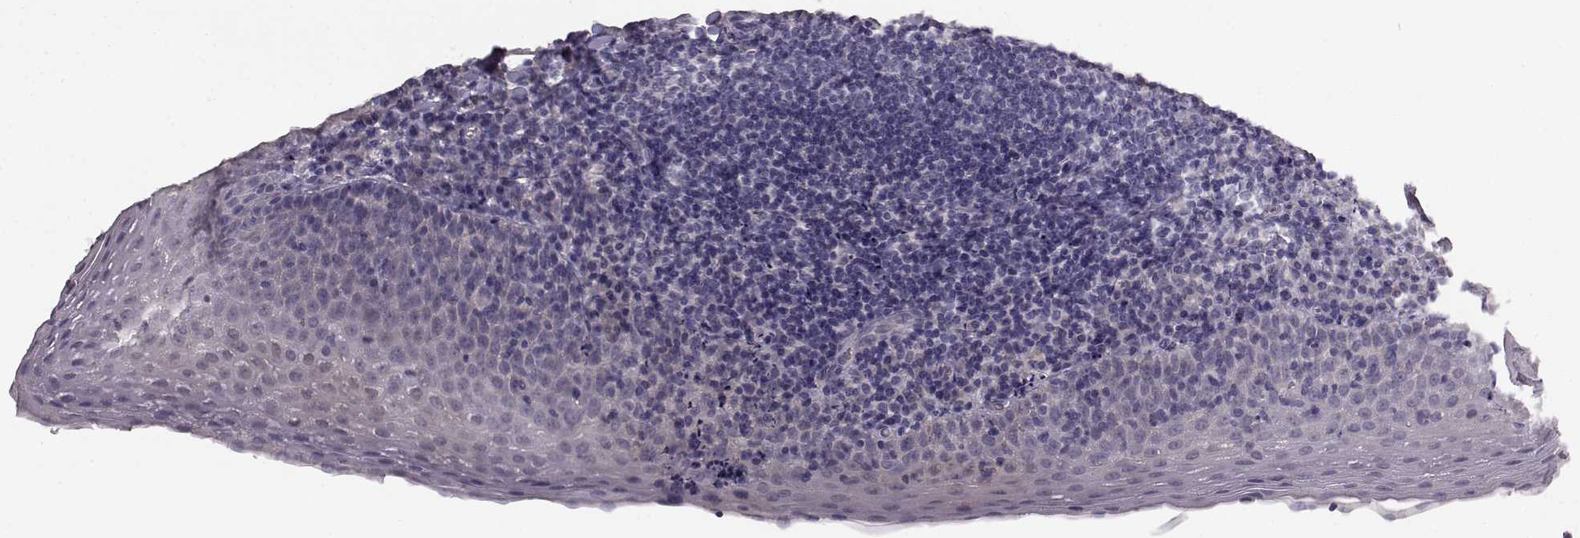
{"staining": {"intensity": "negative", "quantity": "none", "location": "none"}, "tissue": "tonsil", "cell_type": "Germinal center cells", "image_type": "normal", "snomed": [{"axis": "morphology", "description": "Normal tissue, NOS"}, {"axis": "morphology", "description": "Inflammation, NOS"}, {"axis": "topography", "description": "Tonsil"}], "caption": "An immunohistochemistry photomicrograph of normal tonsil is shown. There is no staining in germinal center cells of tonsil.", "gene": "SPAG17", "patient": {"sex": "female", "age": 31}}